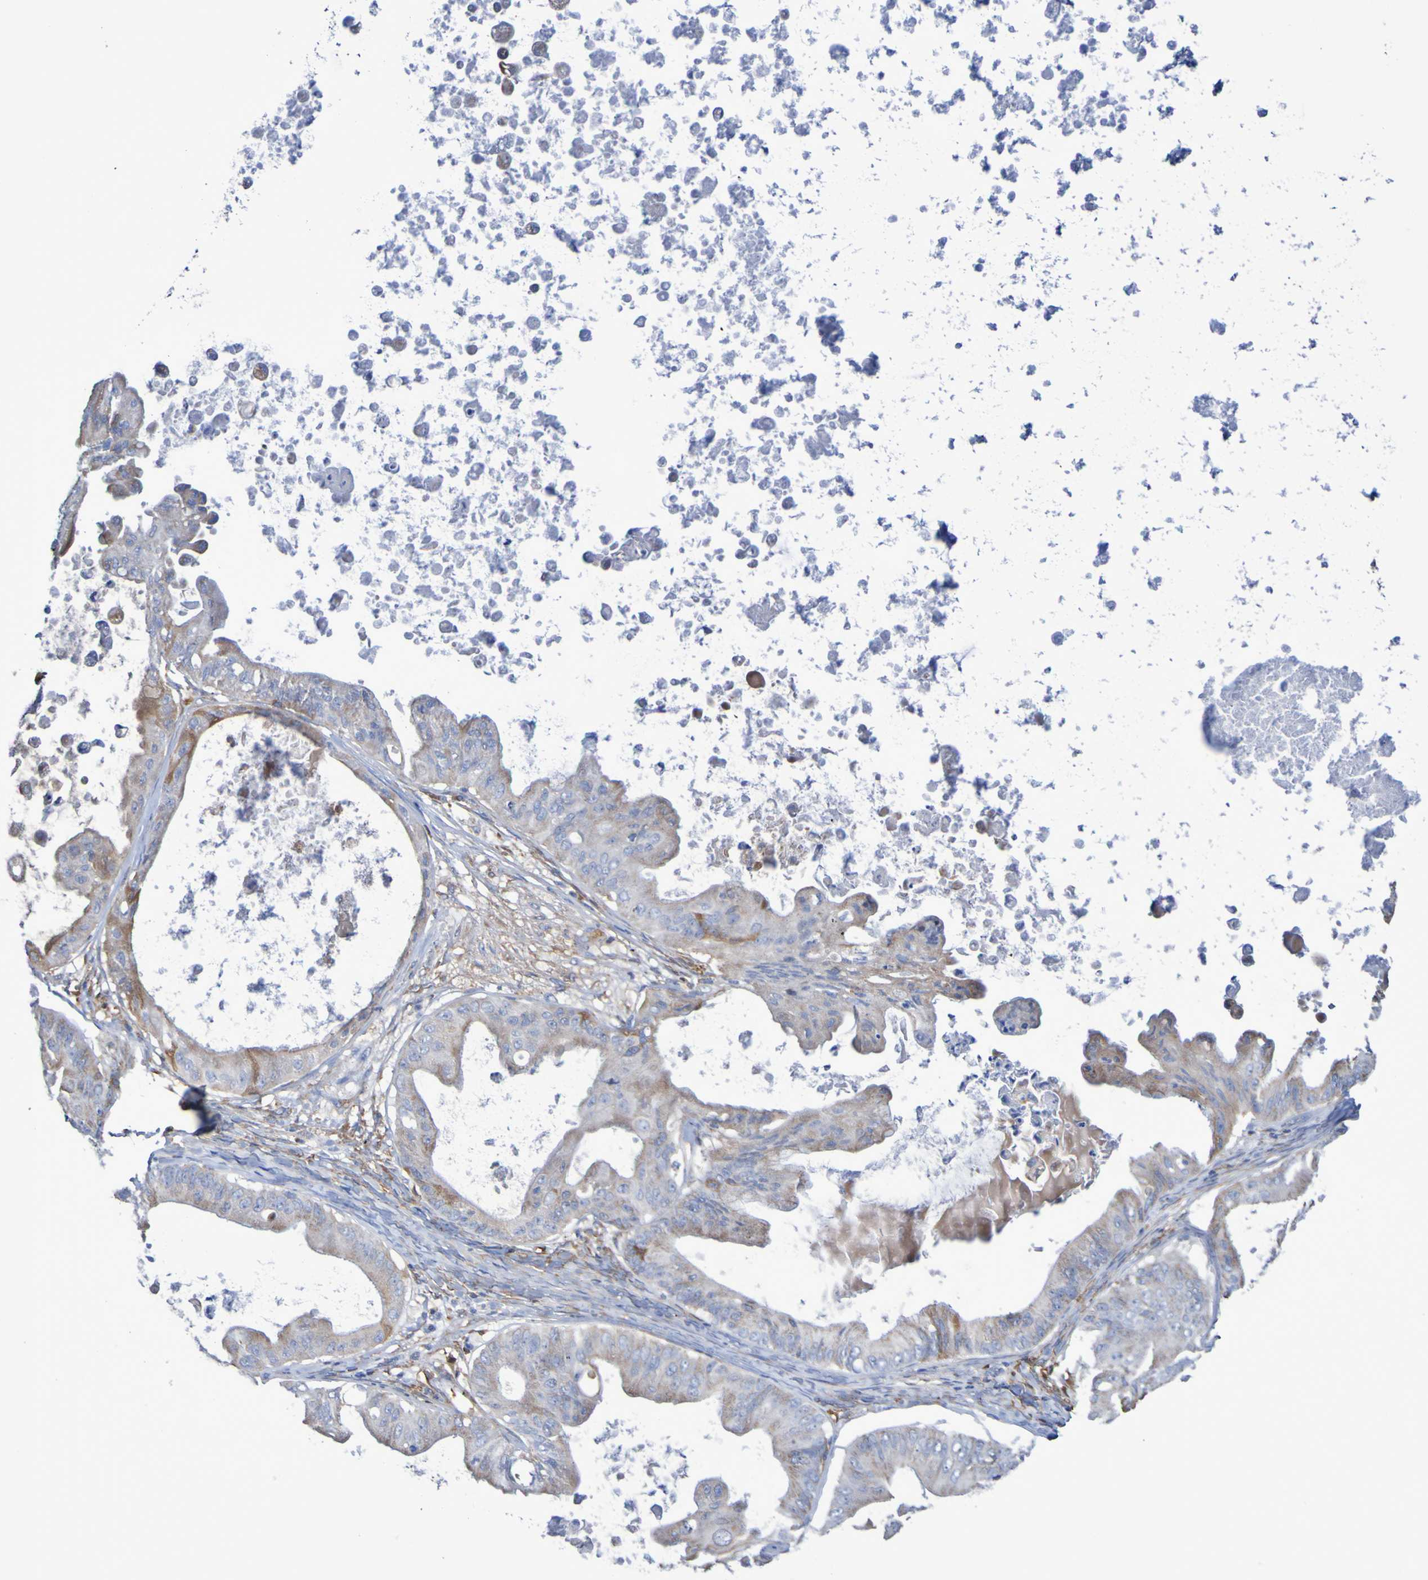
{"staining": {"intensity": "weak", "quantity": ">75%", "location": "cytoplasmic/membranous"}, "tissue": "ovarian cancer", "cell_type": "Tumor cells", "image_type": "cancer", "snomed": [{"axis": "morphology", "description": "Cystadenocarcinoma, mucinous, NOS"}, {"axis": "topography", "description": "Ovary"}], "caption": "Weak cytoplasmic/membranous expression for a protein is identified in approximately >75% of tumor cells of ovarian cancer using immunohistochemistry.", "gene": "CNTN2", "patient": {"sex": "female", "age": 37}}